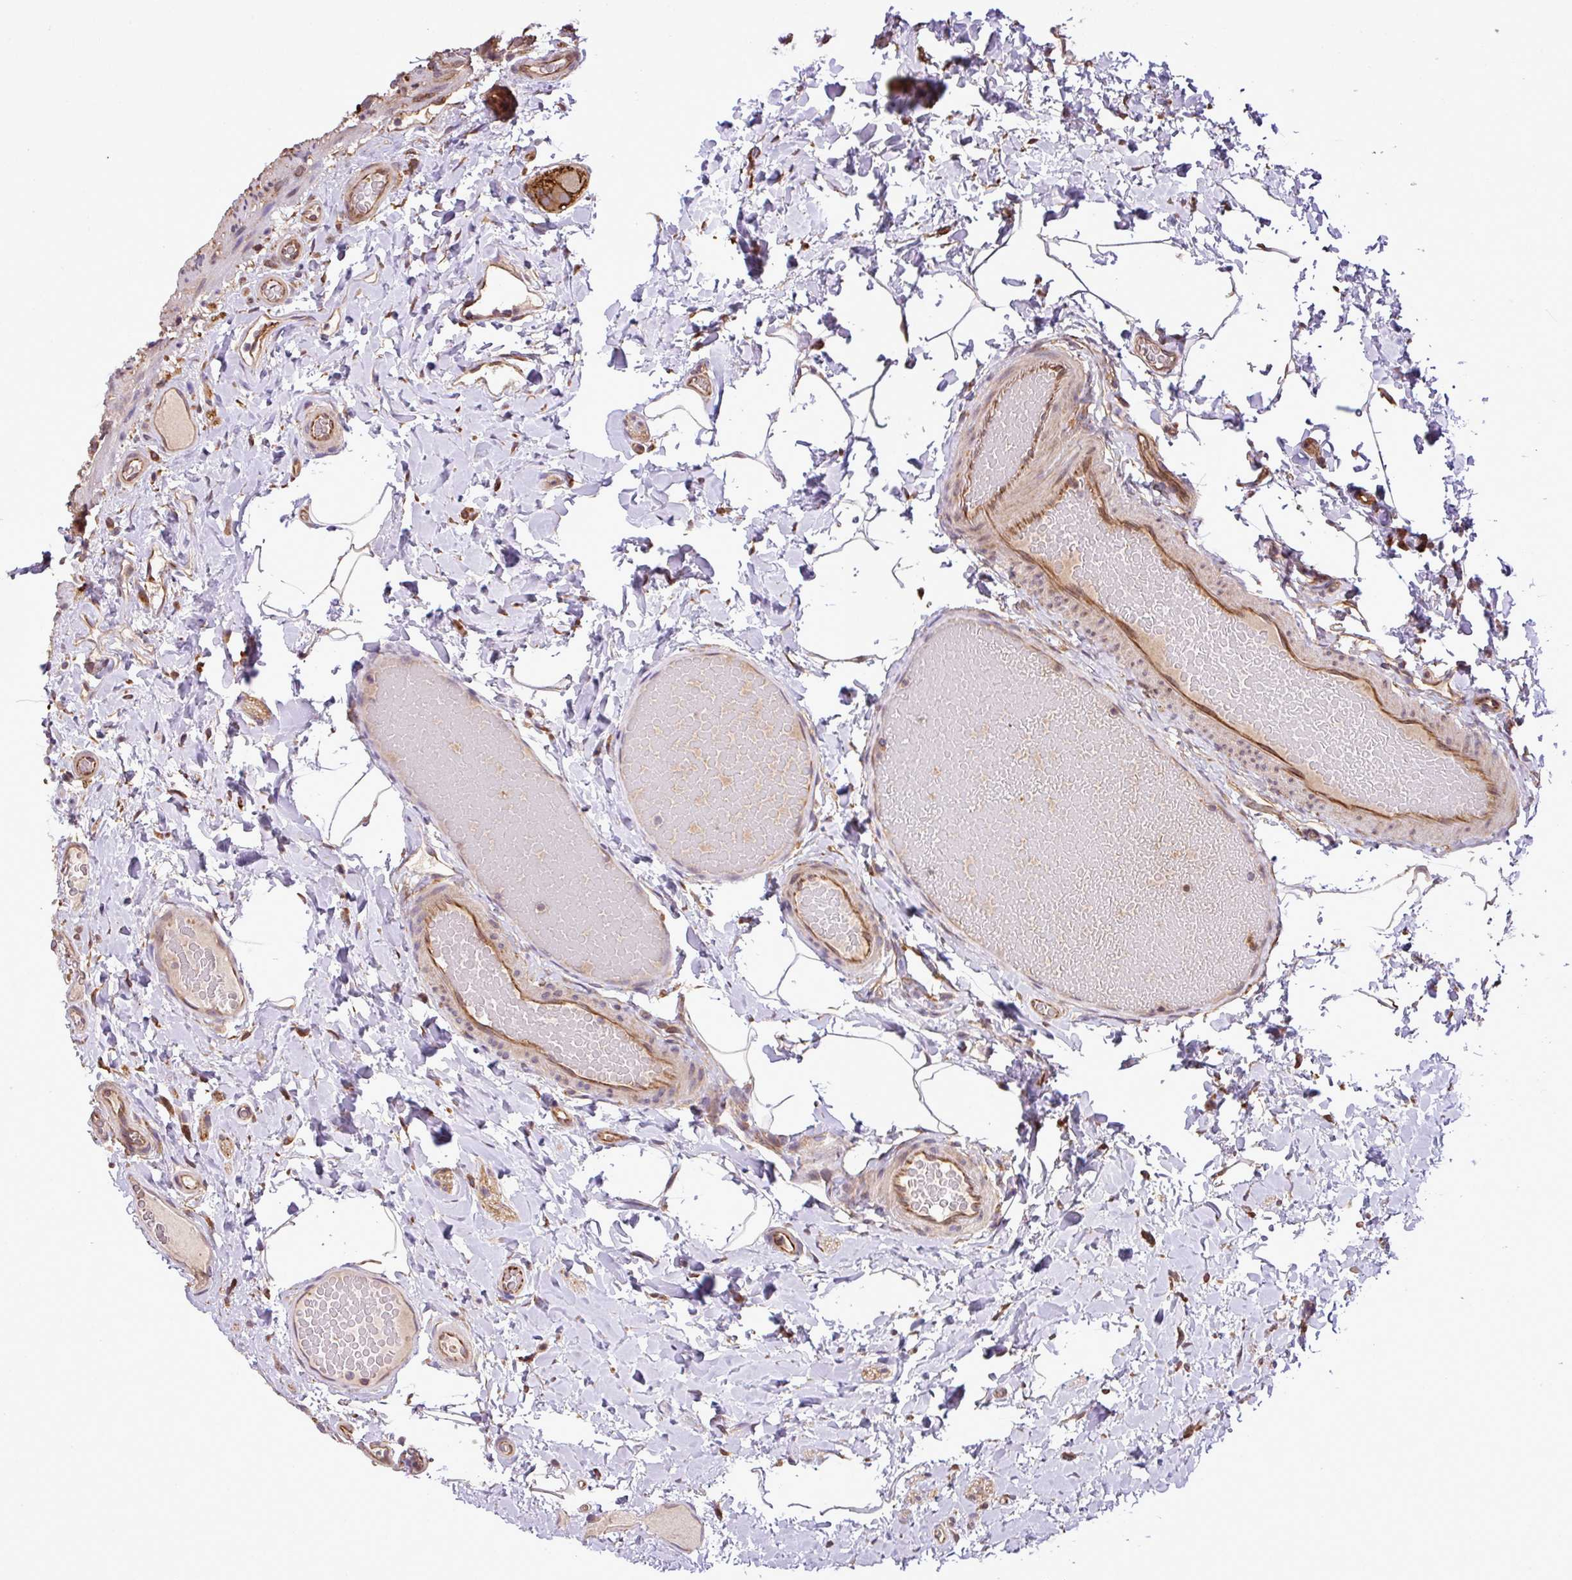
{"staining": {"intensity": "moderate", "quantity": ">75%", "location": "cytoplasmic/membranous"}, "tissue": "colon", "cell_type": "Endothelial cells", "image_type": "normal", "snomed": [{"axis": "morphology", "description": "Normal tissue, NOS"}, {"axis": "topography", "description": "Colon"}], "caption": "This is a micrograph of IHC staining of normal colon, which shows moderate expression in the cytoplasmic/membranous of endothelial cells.", "gene": "DLGAP4", "patient": {"sex": "male", "age": 46}}